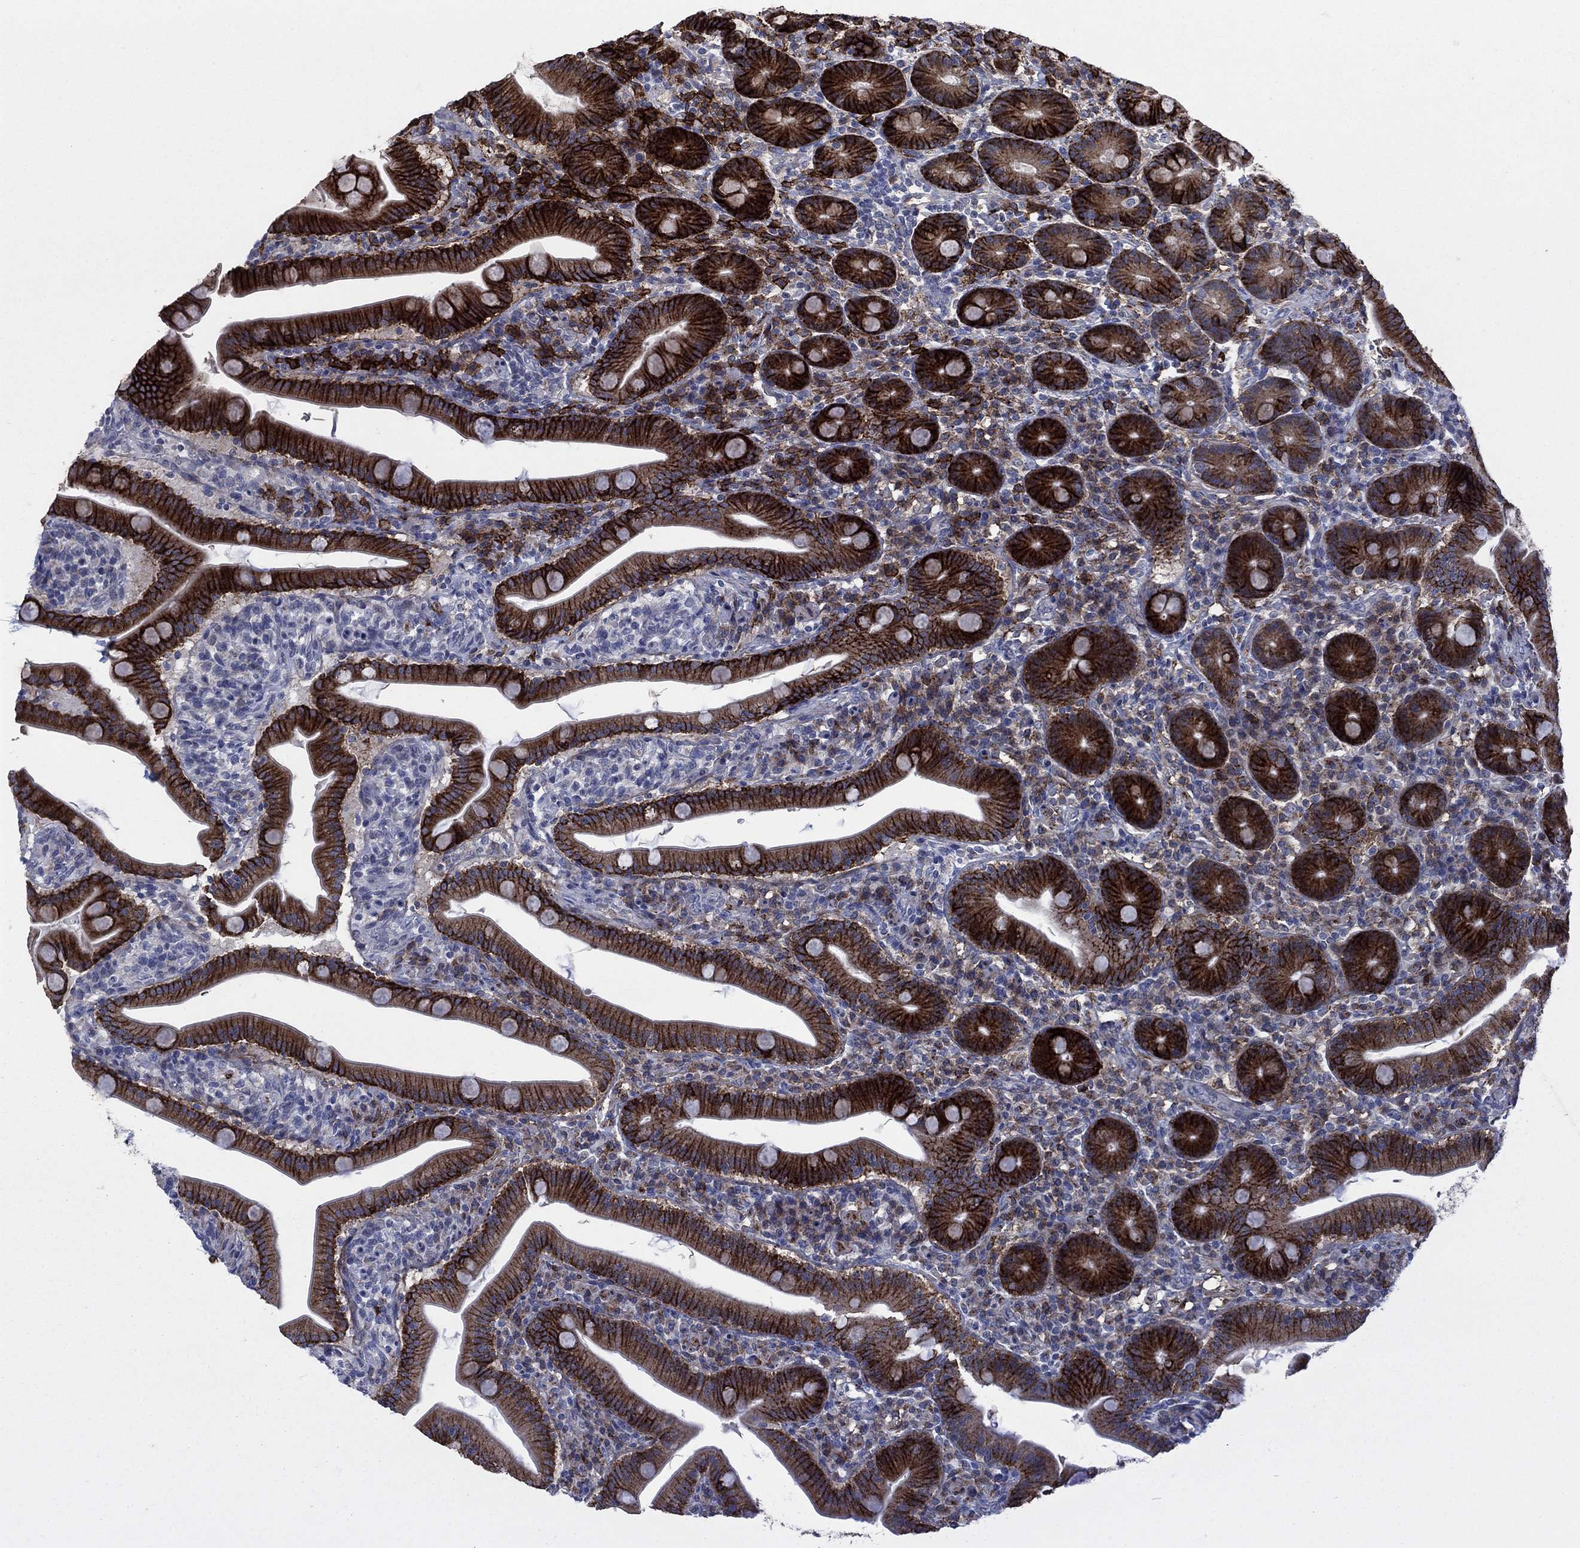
{"staining": {"intensity": "strong", "quantity": "25%-75%", "location": "cytoplasmic/membranous"}, "tissue": "small intestine", "cell_type": "Glandular cells", "image_type": "normal", "snomed": [{"axis": "morphology", "description": "Normal tissue, NOS"}, {"axis": "topography", "description": "Small intestine"}], "caption": "A brown stain highlights strong cytoplasmic/membranous positivity of a protein in glandular cells of unremarkable human small intestine.", "gene": "SDC1", "patient": {"sex": "male", "age": 66}}